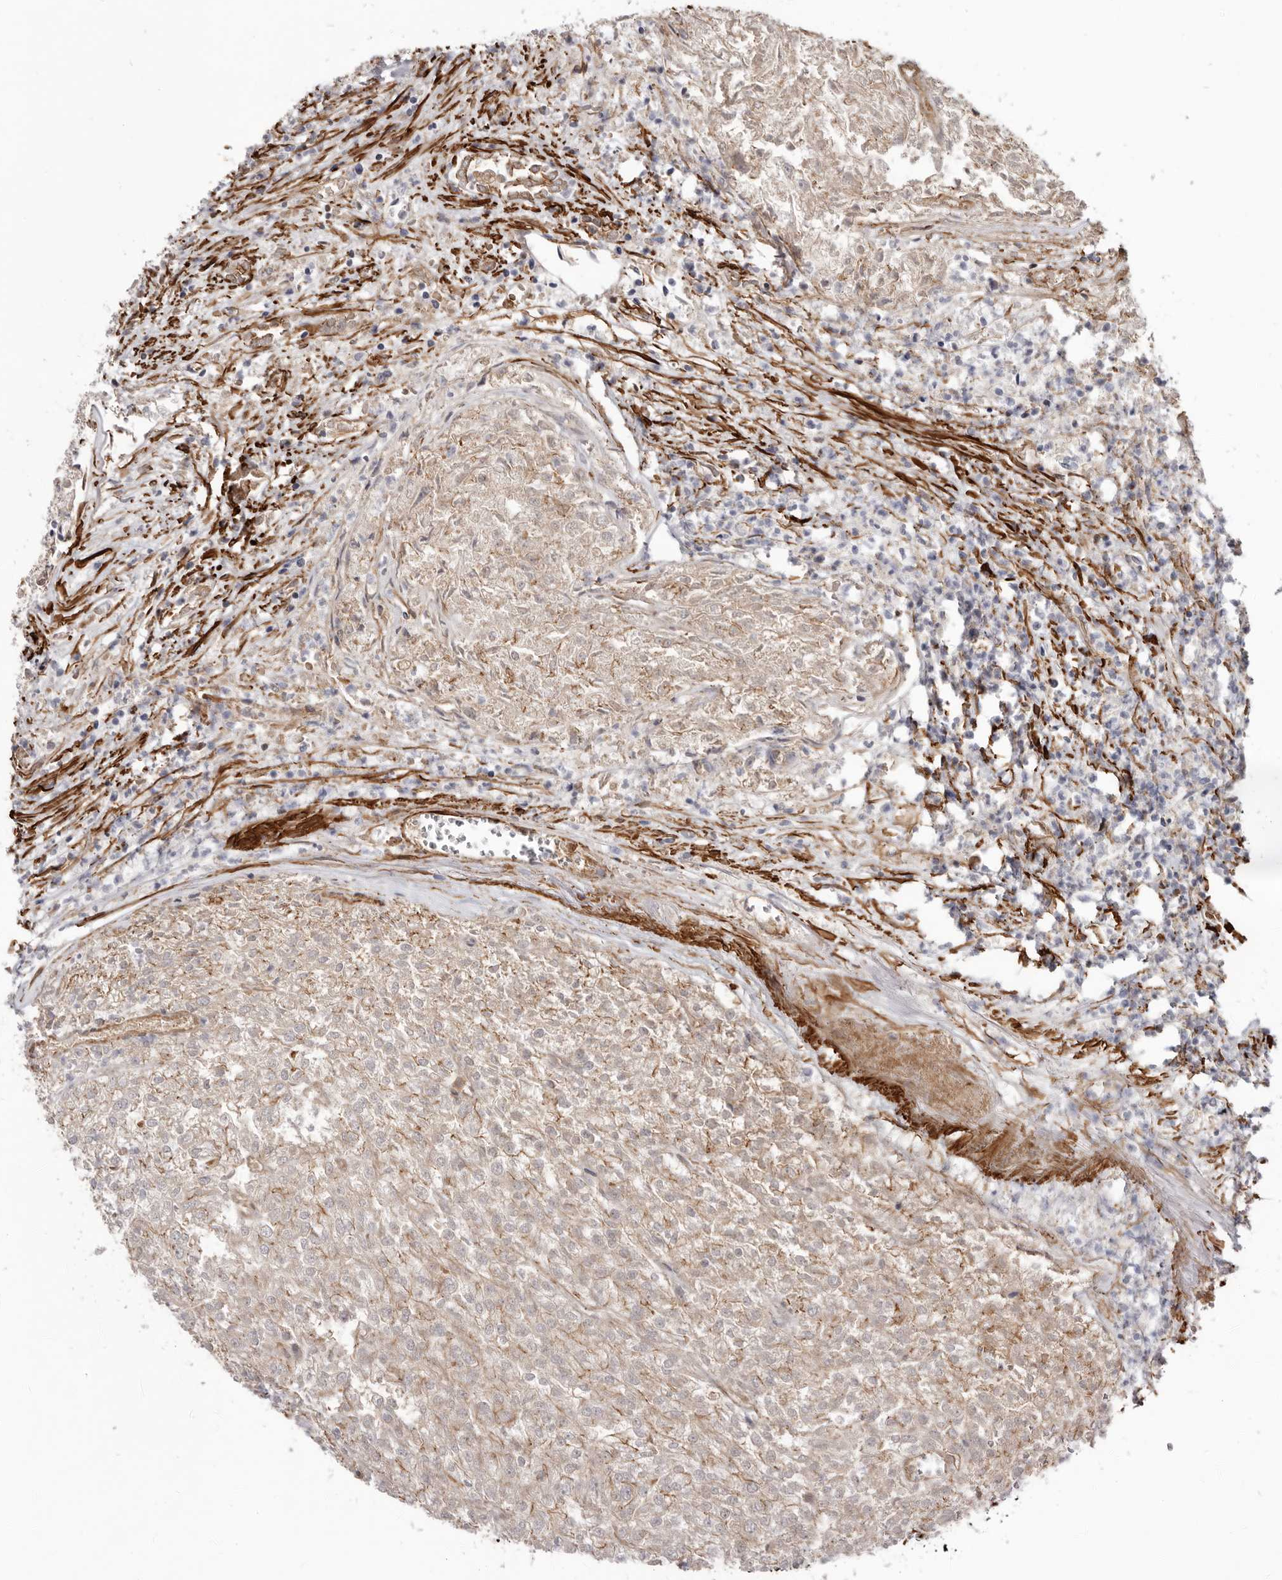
{"staining": {"intensity": "weak", "quantity": "<25%", "location": "cytoplasmic/membranous"}, "tissue": "renal cancer", "cell_type": "Tumor cells", "image_type": "cancer", "snomed": [{"axis": "morphology", "description": "Adenocarcinoma, NOS"}, {"axis": "topography", "description": "Kidney"}], "caption": "DAB immunohistochemical staining of adenocarcinoma (renal) exhibits no significant staining in tumor cells. Brightfield microscopy of IHC stained with DAB (3,3'-diaminobenzidine) (brown) and hematoxylin (blue), captured at high magnification.", "gene": "CGN", "patient": {"sex": "female", "age": 54}}